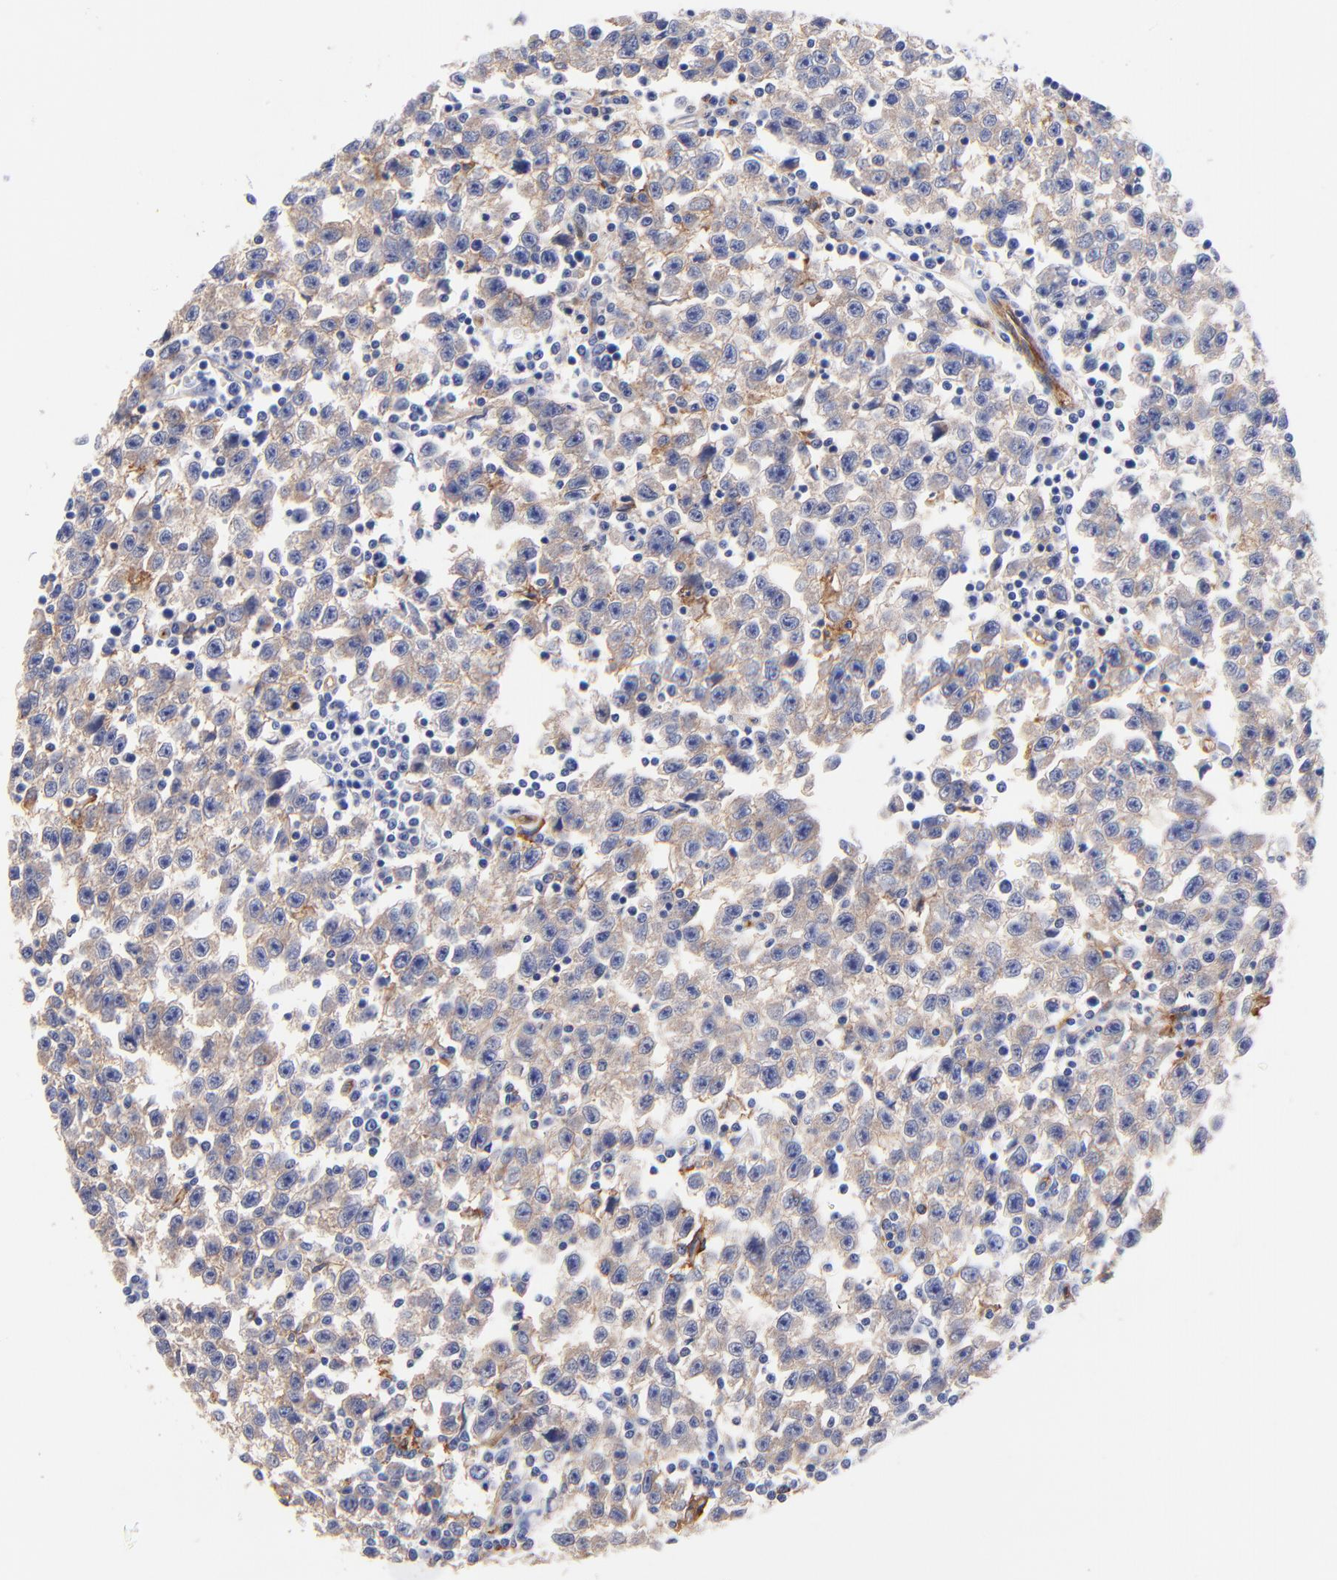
{"staining": {"intensity": "weak", "quantity": ">75%", "location": "cytoplasmic/membranous"}, "tissue": "testis cancer", "cell_type": "Tumor cells", "image_type": "cancer", "snomed": [{"axis": "morphology", "description": "Seminoma, NOS"}, {"axis": "topography", "description": "Testis"}], "caption": "This micrograph demonstrates immunohistochemistry (IHC) staining of testis seminoma, with low weak cytoplasmic/membranous positivity in approximately >75% of tumor cells.", "gene": "SLC44A2", "patient": {"sex": "male", "age": 35}}